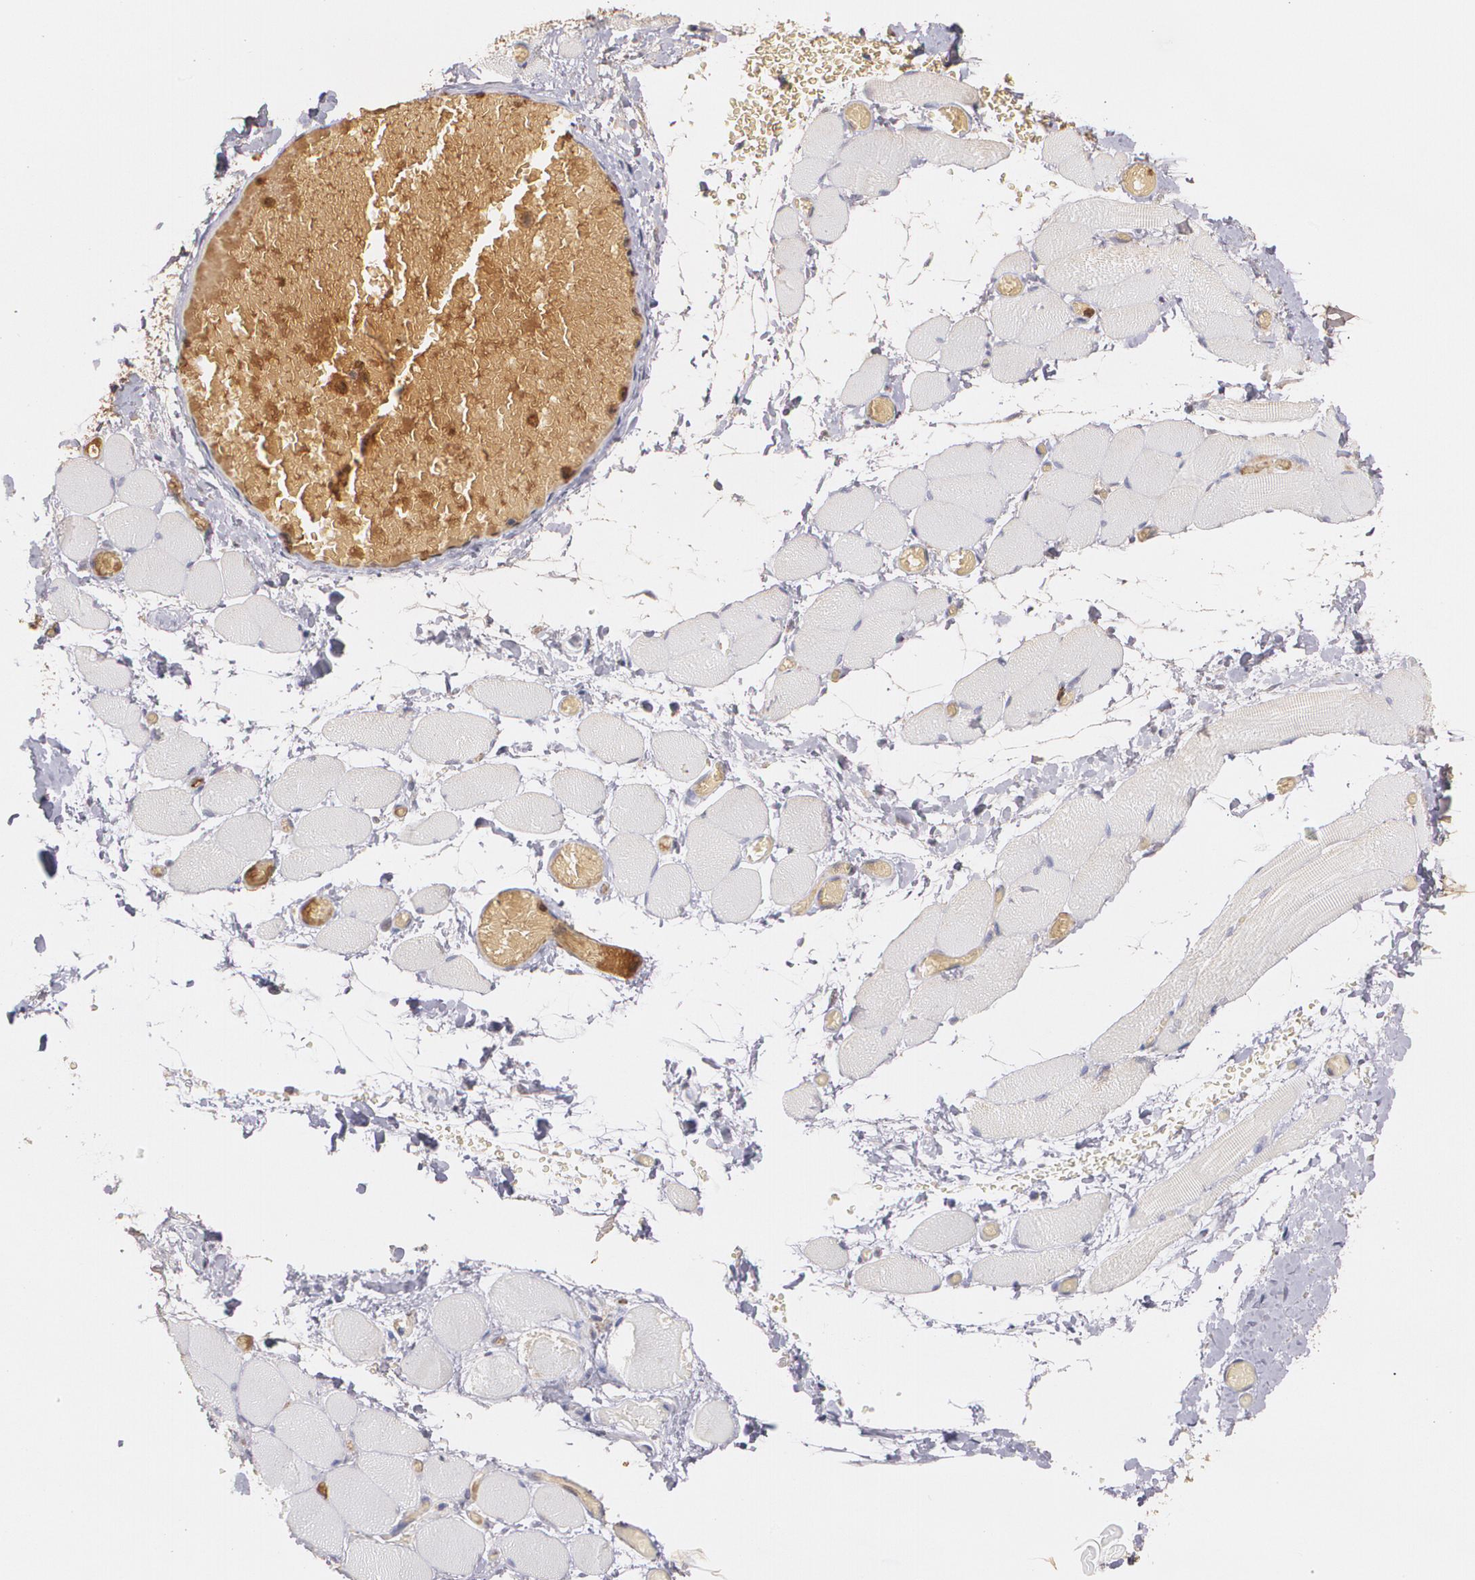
{"staining": {"intensity": "negative", "quantity": "none", "location": "none"}, "tissue": "skeletal muscle", "cell_type": "Myocytes", "image_type": "normal", "snomed": [{"axis": "morphology", "description": "Normal tissue, NOS"}, {"axis": "topography", "description": "Skeletal muscle"}, {"axis": "topography", "description": "Soft tissue"}], "caption": "This is an IHC micrograph of unremarkable human skeletal muscle. There is no positivity in myocytes.", "gene": "PTS", "patient": {"sex": "female", "age": 58}}